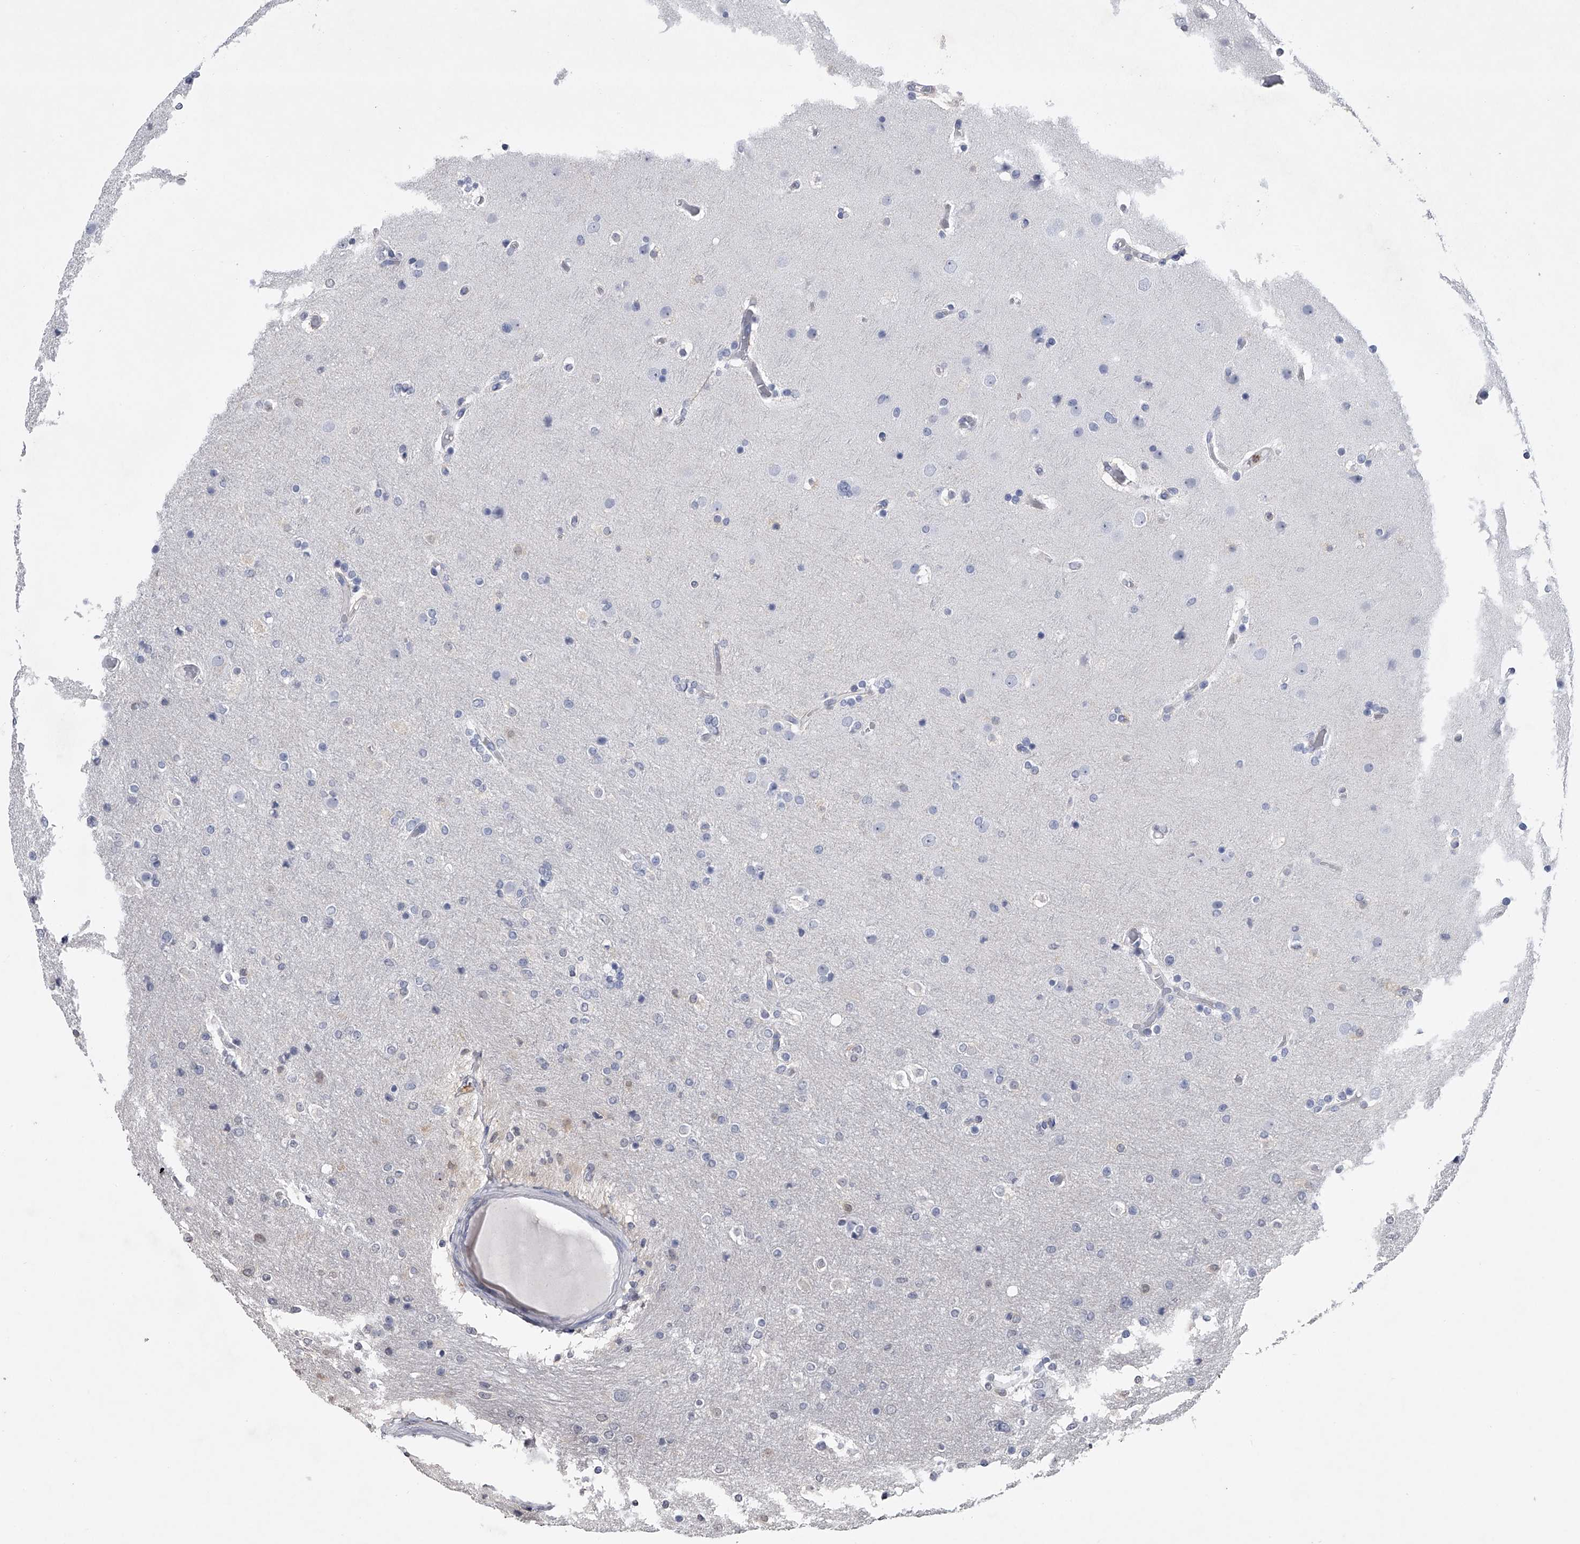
{"staining": {"intensity": "negative", "quantity": "none", "location": "none"}, "tissue": "glioma", "cell_type": "Tumor cells", "image_type": "cancer", "snomed": [{"axis": "morphology", "description": "Glioma, malignant, High grade"}, {"axis": "topography", "description": "Cerebral cortex"}], "caption": "Malignant high-grade glioma was stained to show a protein in brown. There is no significant expression in tumor cells.", "gene": "TASP1", "patient": {"sex": "female", "age": 36}}